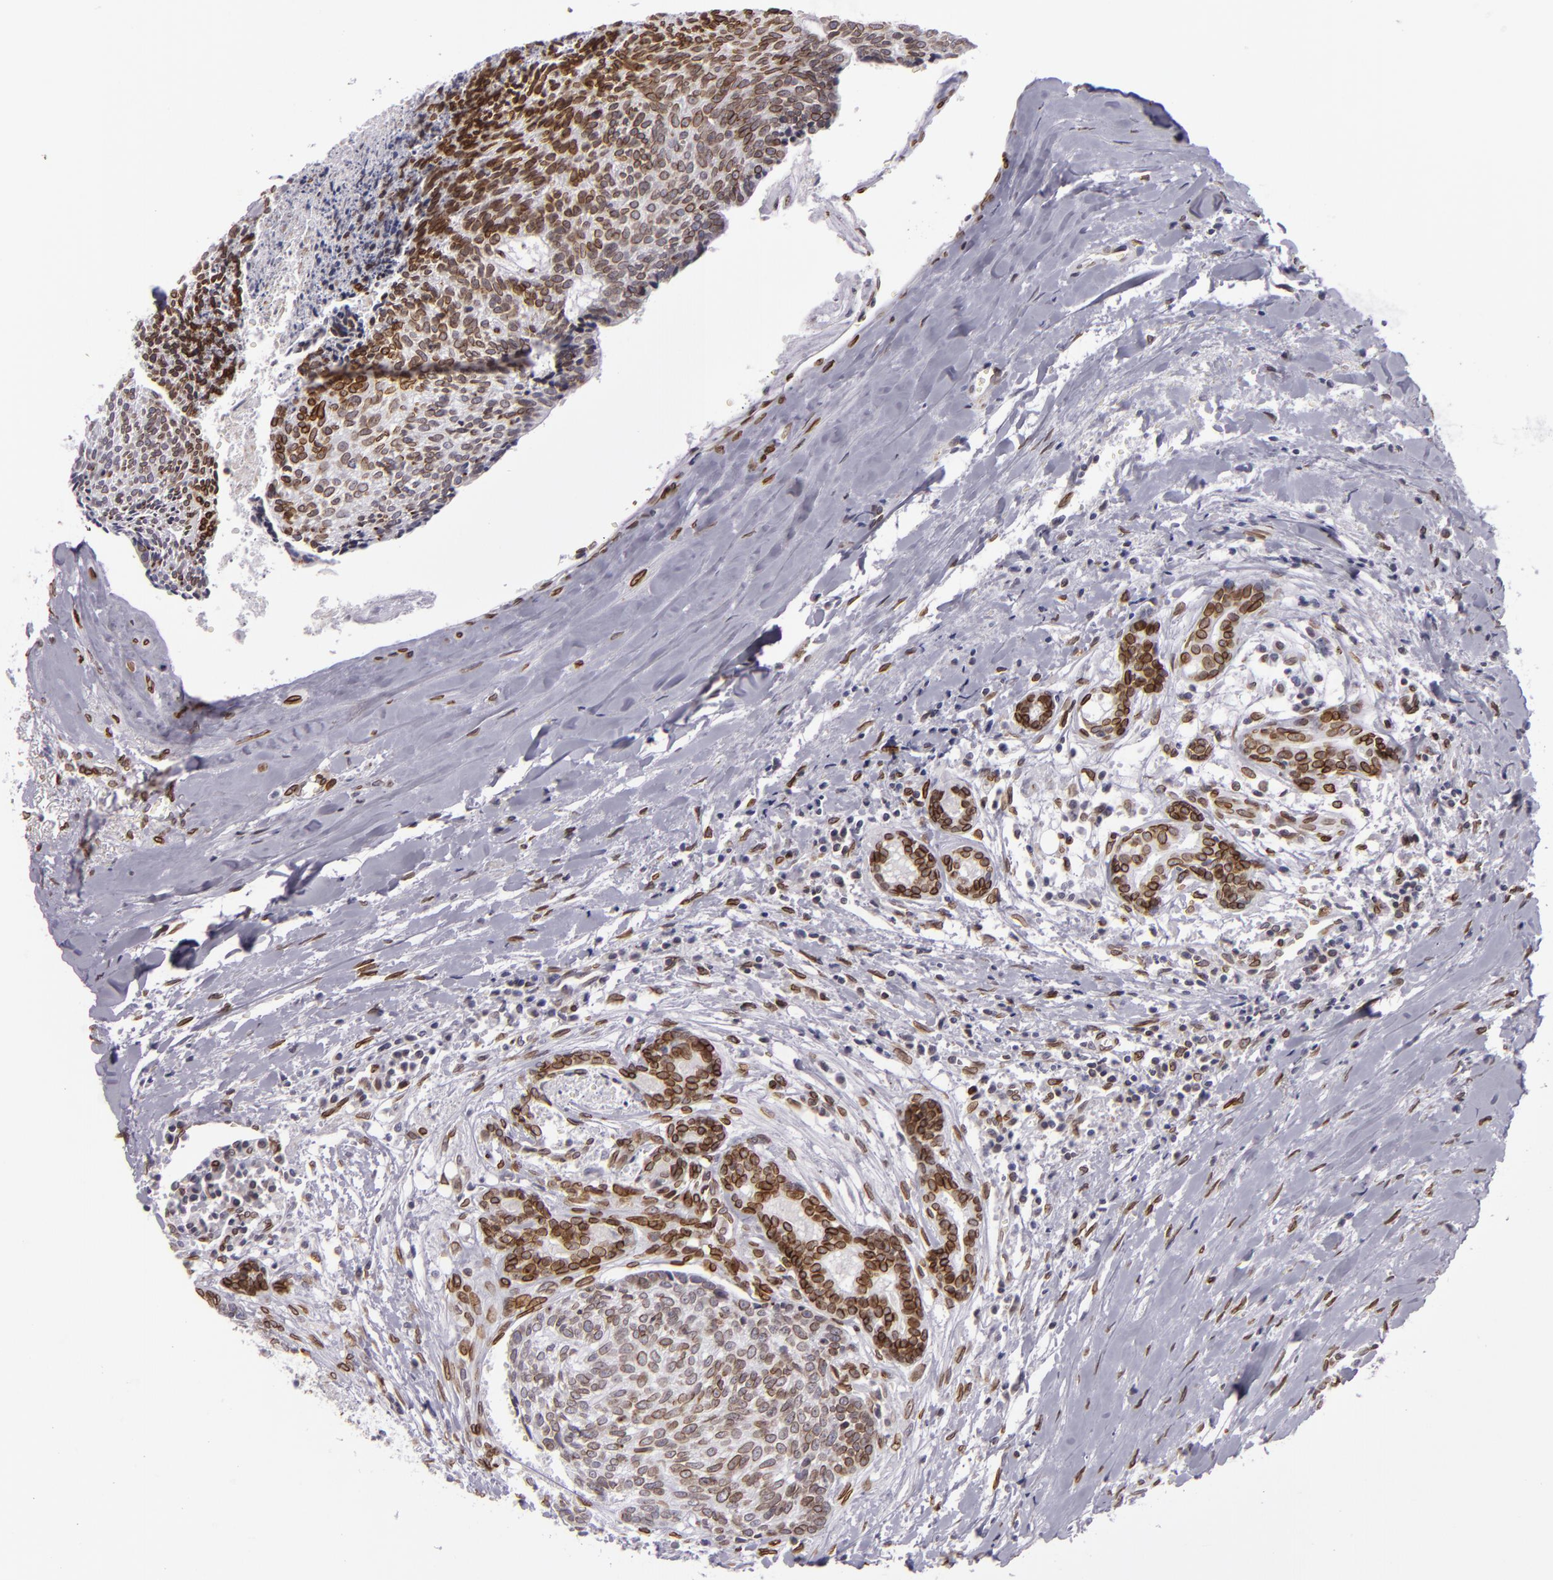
{"staining": {"intensity": "strong", "quantity": ">75%", "location": "nuclear"}, "tissue": "head and neck cancer", "cell_type": "Tumor cells", "image_type": "cancer", "snomed": [{"axis": "morphology", "description": "Squamous cell carcinoma, NOS"}, {"axis": "topography", "description": "Salivary gland"}, {"axis": "topography", "description": "Head-Neck"}], "caption": "About >75% of tumor cells in human head and neck squamous cell carcinoma show strong nuclear protein positivity as visualized by brown immunohistochemical staining.", "gene": "EMD", "patient": {"sex": "male", "age": 70}}